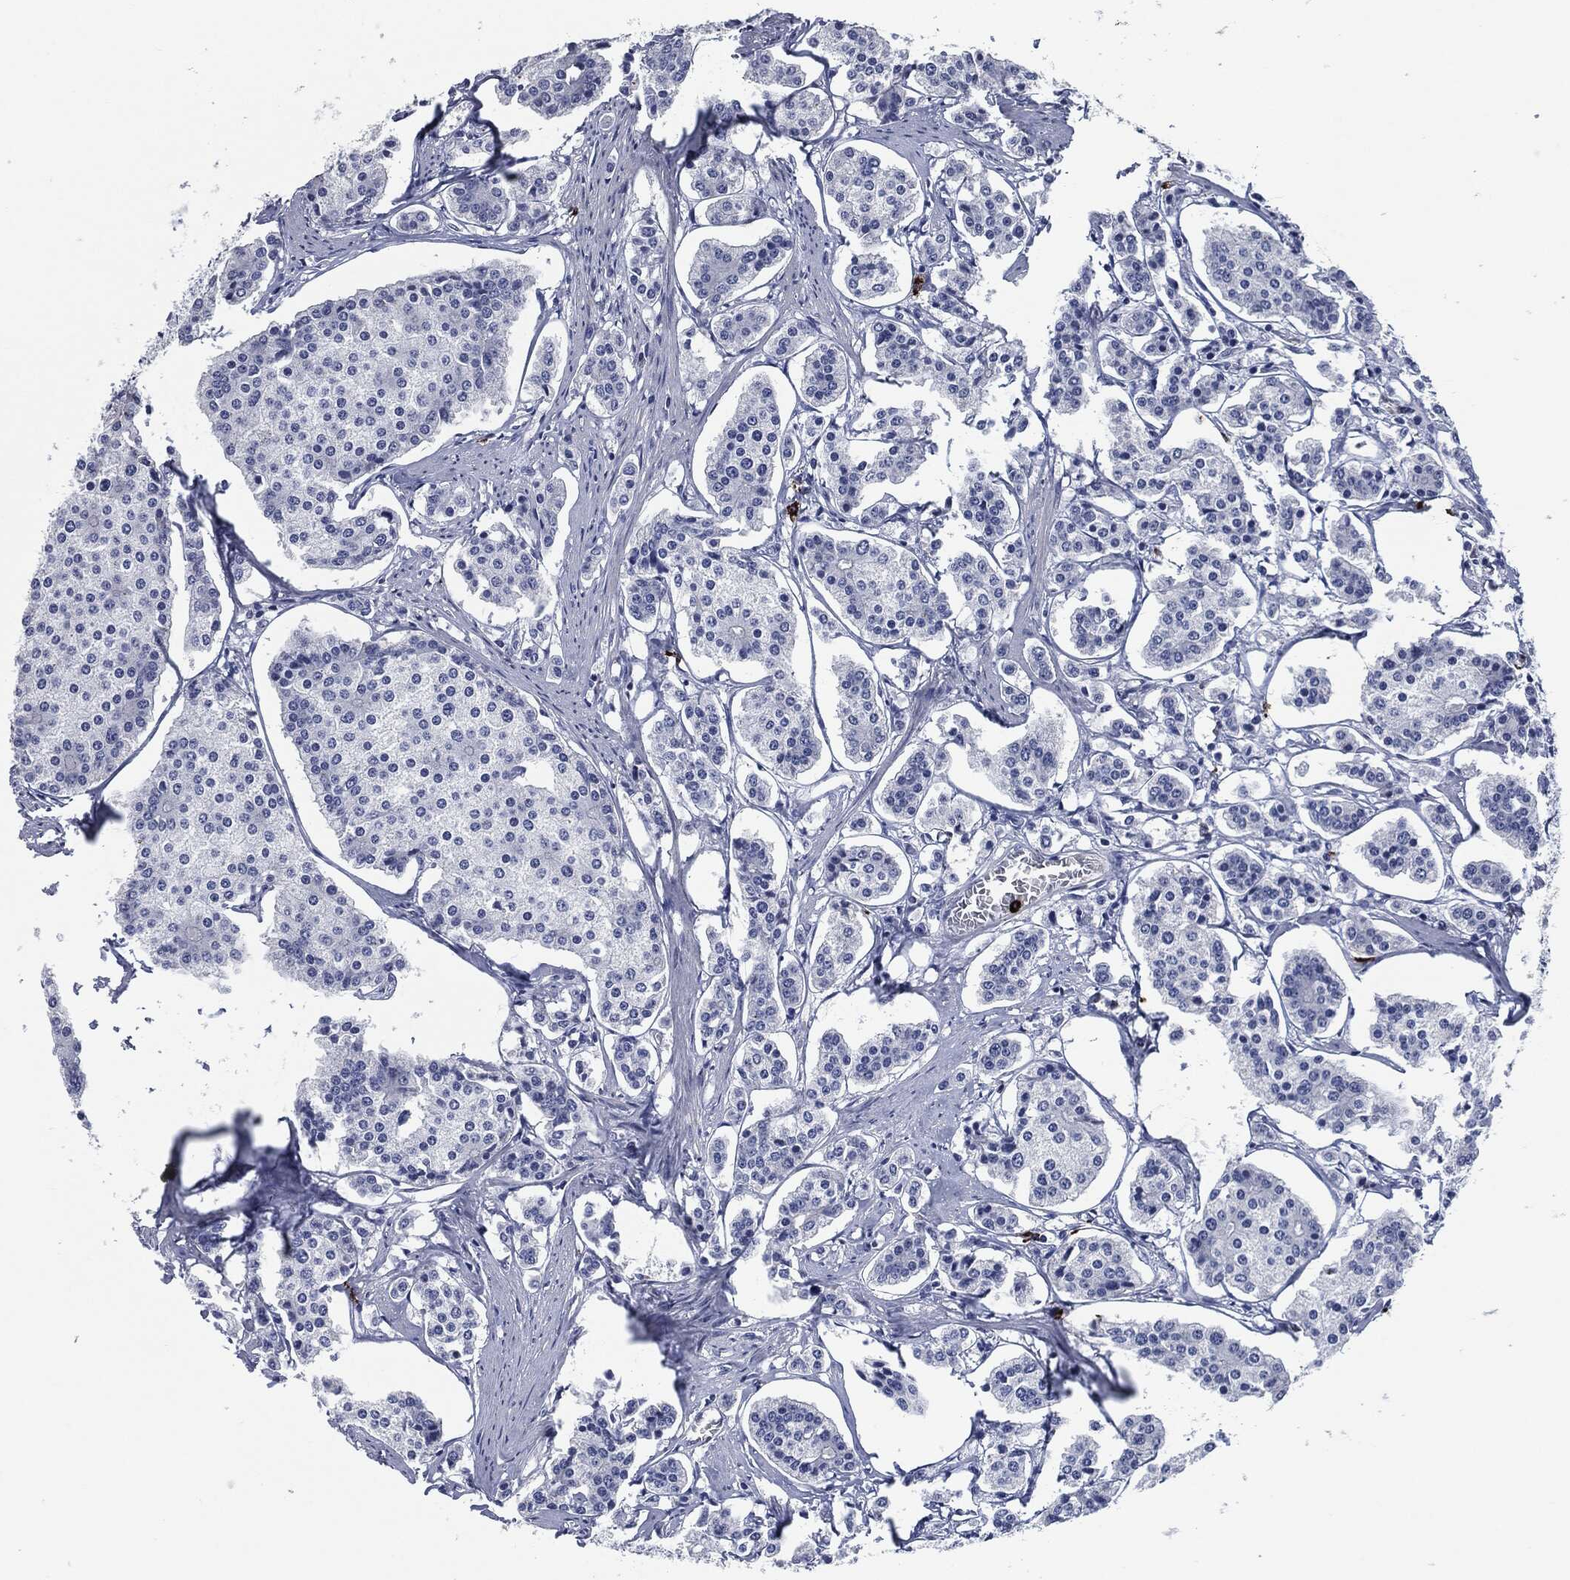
{"staining": {"intensity": "negative", "quantity": "none", "location": "none"}, "tissue": "carcinoid", "cell_type": "Tumor cells", "image_type": "cancer", "snomed": [{"axis": "morphology", "description": "Carcinoid, malignant, NOS"}, {"axis": "topography", "description": "Small intestine"}], "caption": "An IHC histopathology image of malignant carcinoid is shown. There is no staining in tumor cells of malignant carcinoid.", "gene": "MPO", "patient": {"sex": "female", "age": 65}}